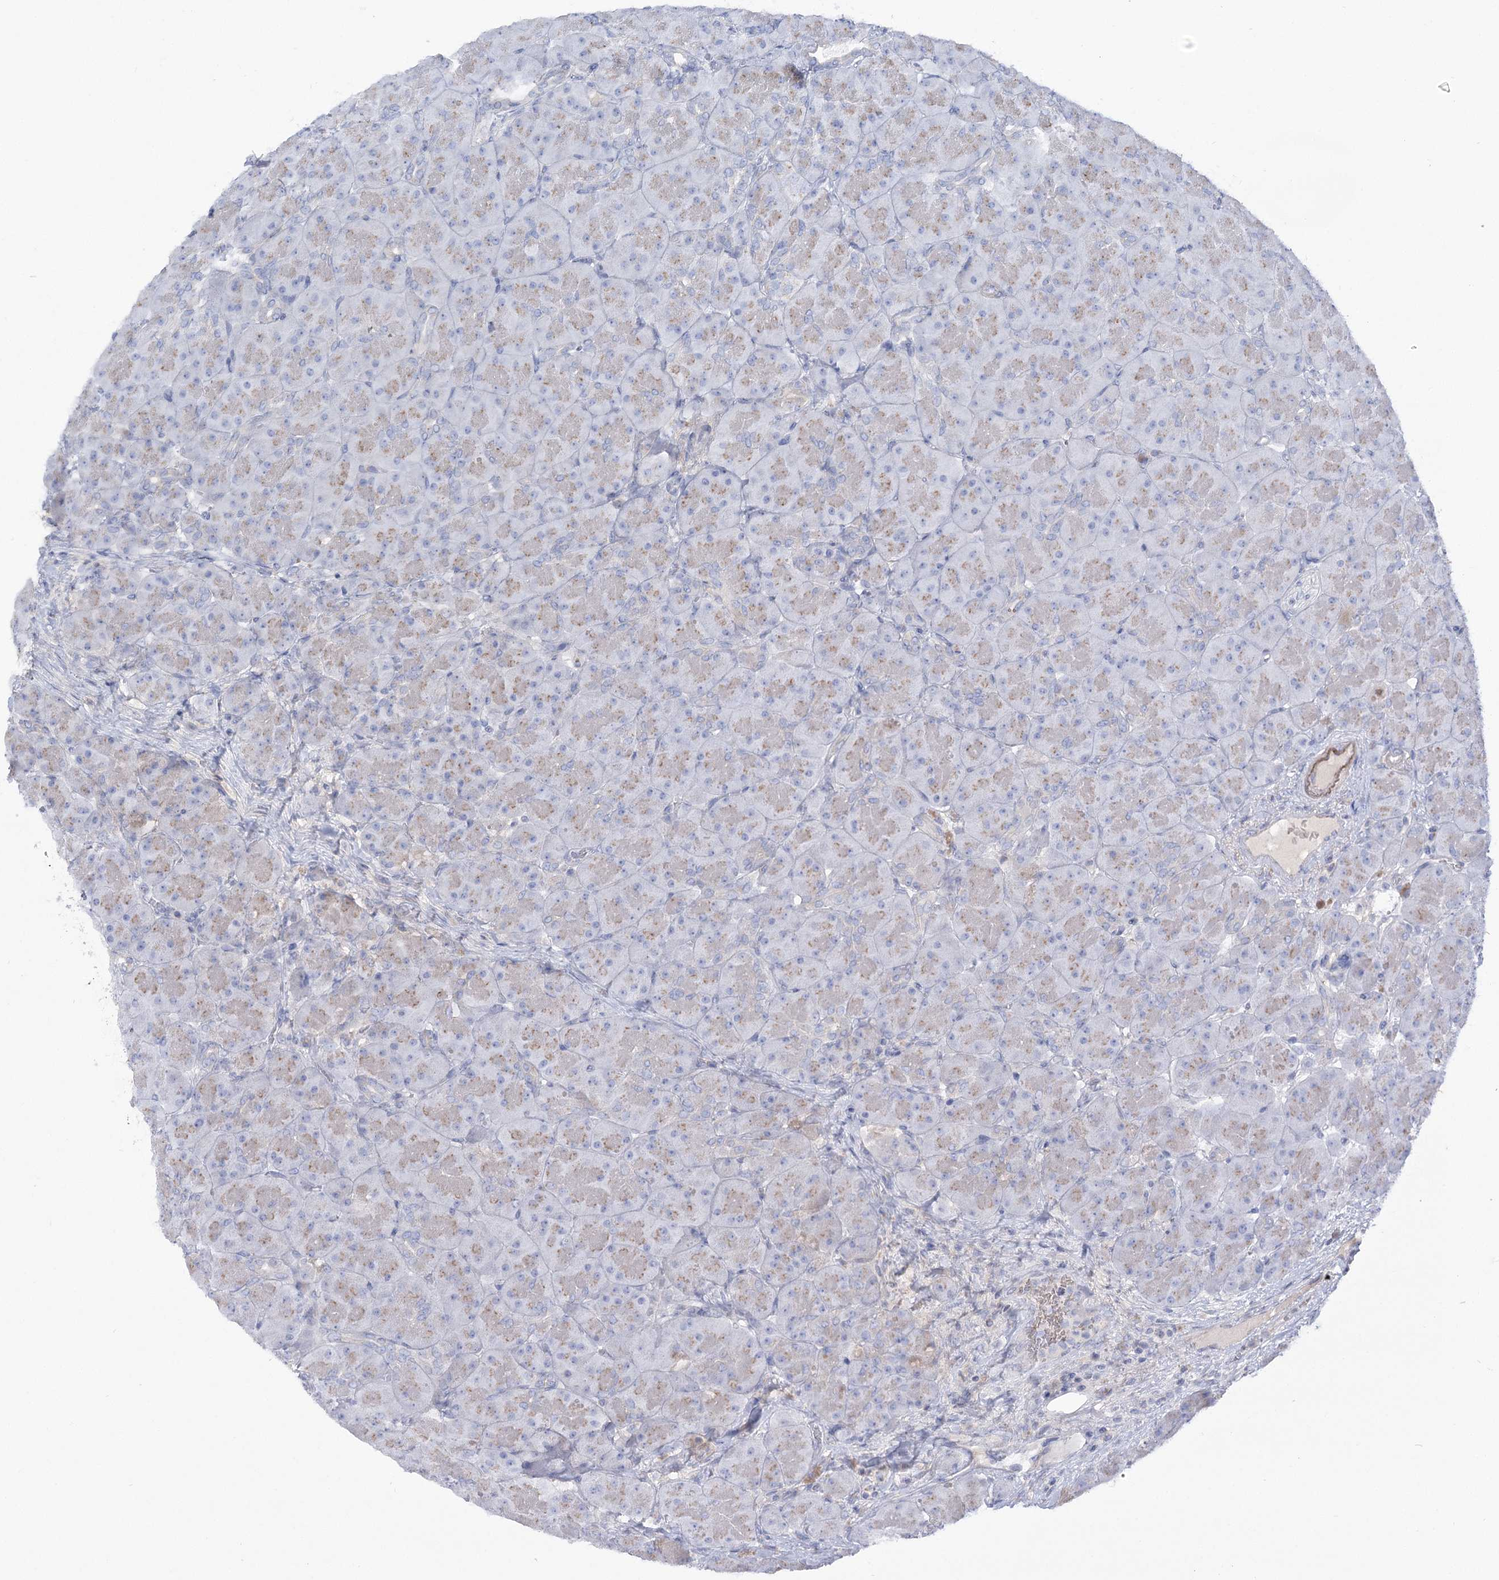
{"staining": {"intensity": "weak", "quantity": ">75%", "location": "cytoplasmic/membranous"}, "tissue": "pancreas", "cell_type": "Exocrine glandular cells", "image_type": "normal", "snomed": [{"axis": "morphology", "description": "Normal tissue, NOS"}, {"axis": "topography", "description": "Pancreas"}], "caption": "Exocrine glandular cells show low levels of weak cytoplasmic/membranous positivity in about >75% of cells in normal human pancreas. Using DAB (brown) and hematoxylin (blue) stains, captured at high magnification using brightfield microscopy.", "gene": "GBF1", "patient": {"sex": "male", "age": 66}}